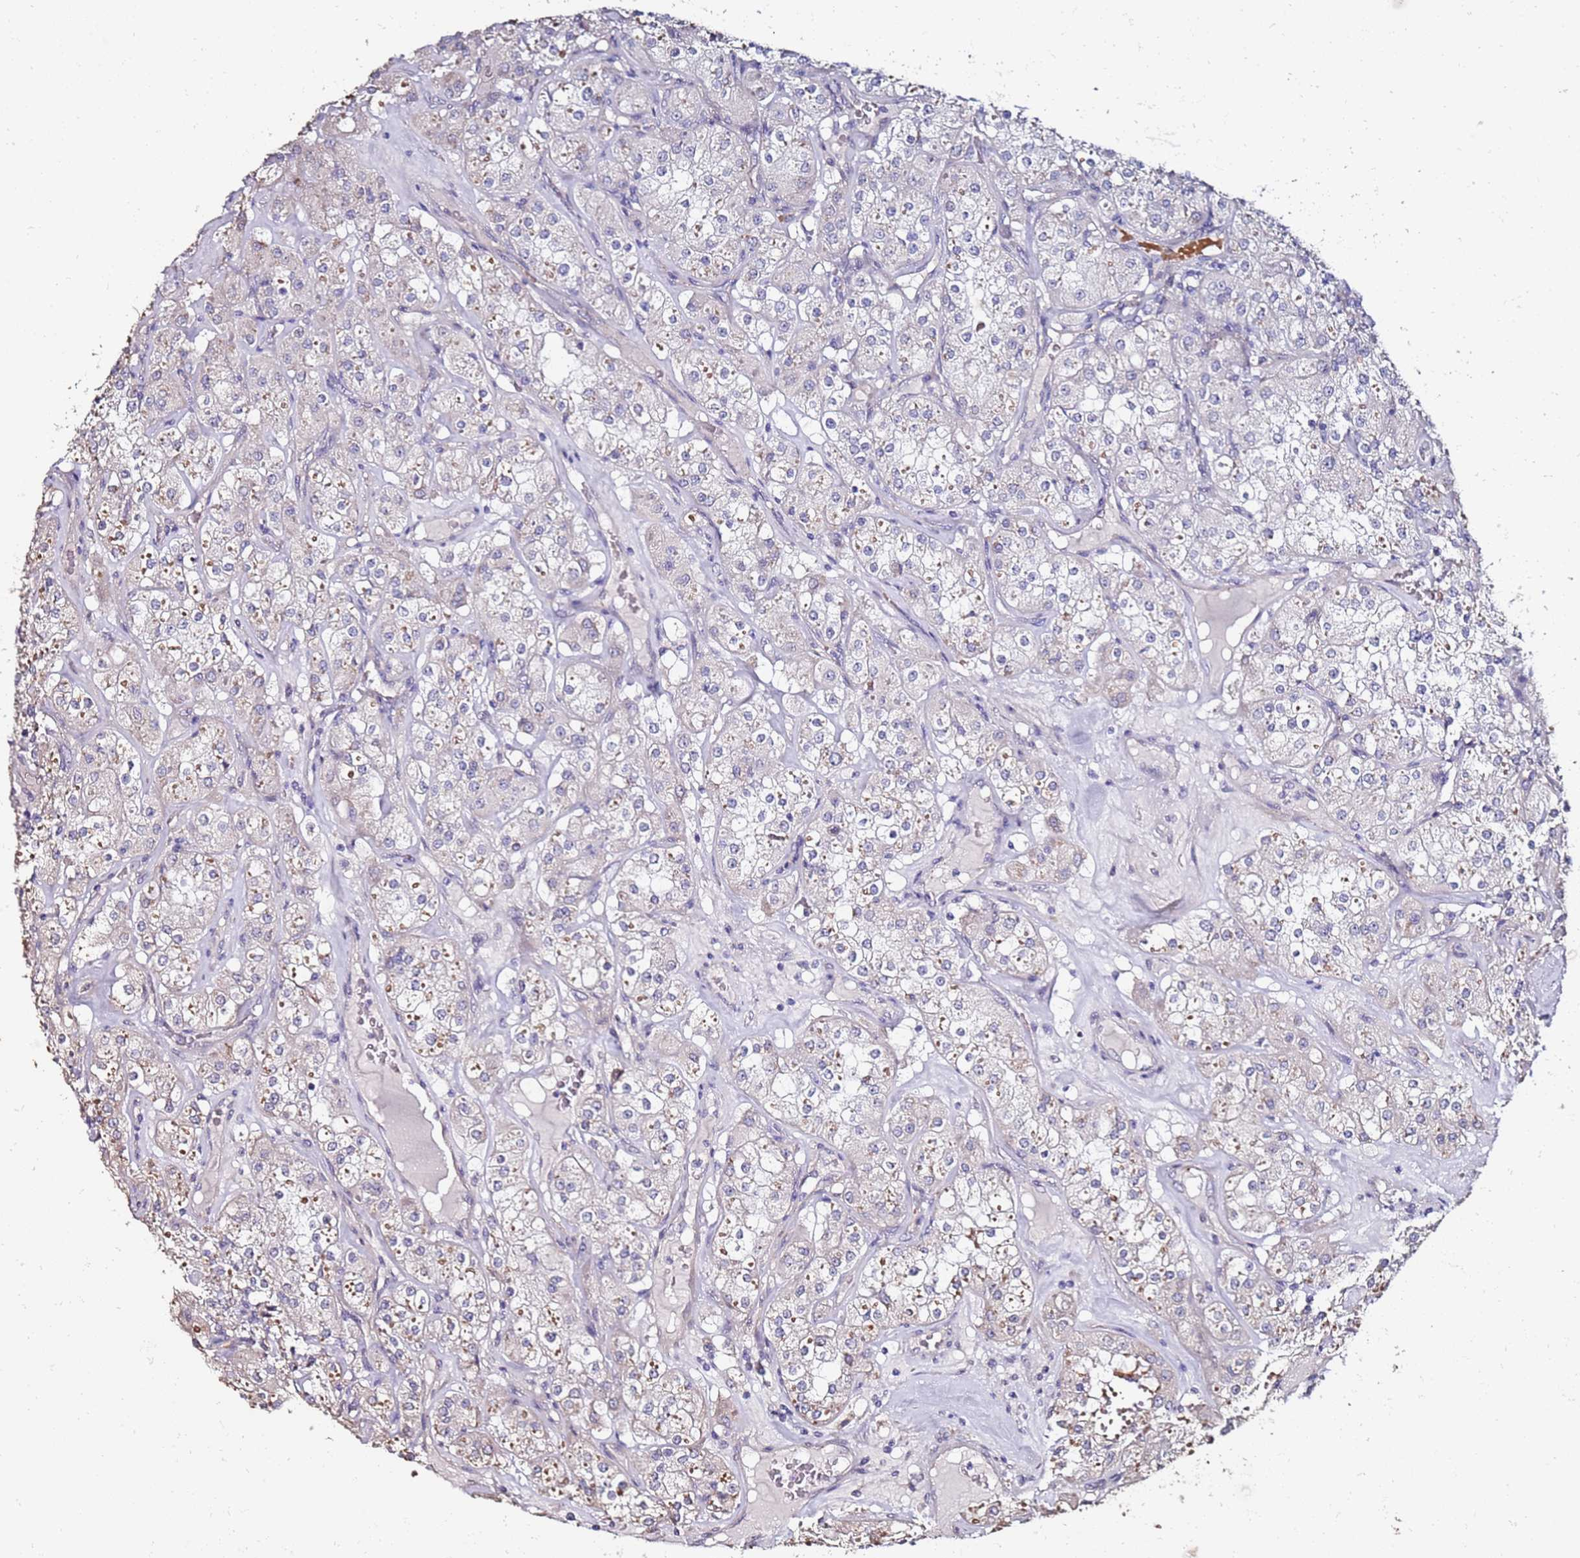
{"staining": {"intensity": "negative", "quantity": "none", "location": "none"}, "tissue": "renal cancer", "cell_type": "Tumor cells", "image_type": "cancer", "snomed": [{"axis": "morphology", "description": "Adenocarcinoma, NOS"}, {"axis": "topography", "description": "Kidney"}], "caption": "Immunohistochemistry histopathology image of neoplastic tissue: adenocarcinoma (renal) stained with DAB (3,3'-diaminobenzidine) shows no significant protein staining in tumor cells. The staining was performed using DAB (3,3'-diaminobenzidine) to visualize the protein expression in brown, while the nuclei were stained in blue with hematoxylin (Magnification: 20x).", "gene": "C3orf80", "patient": {"sex": "male", "age": 77}}